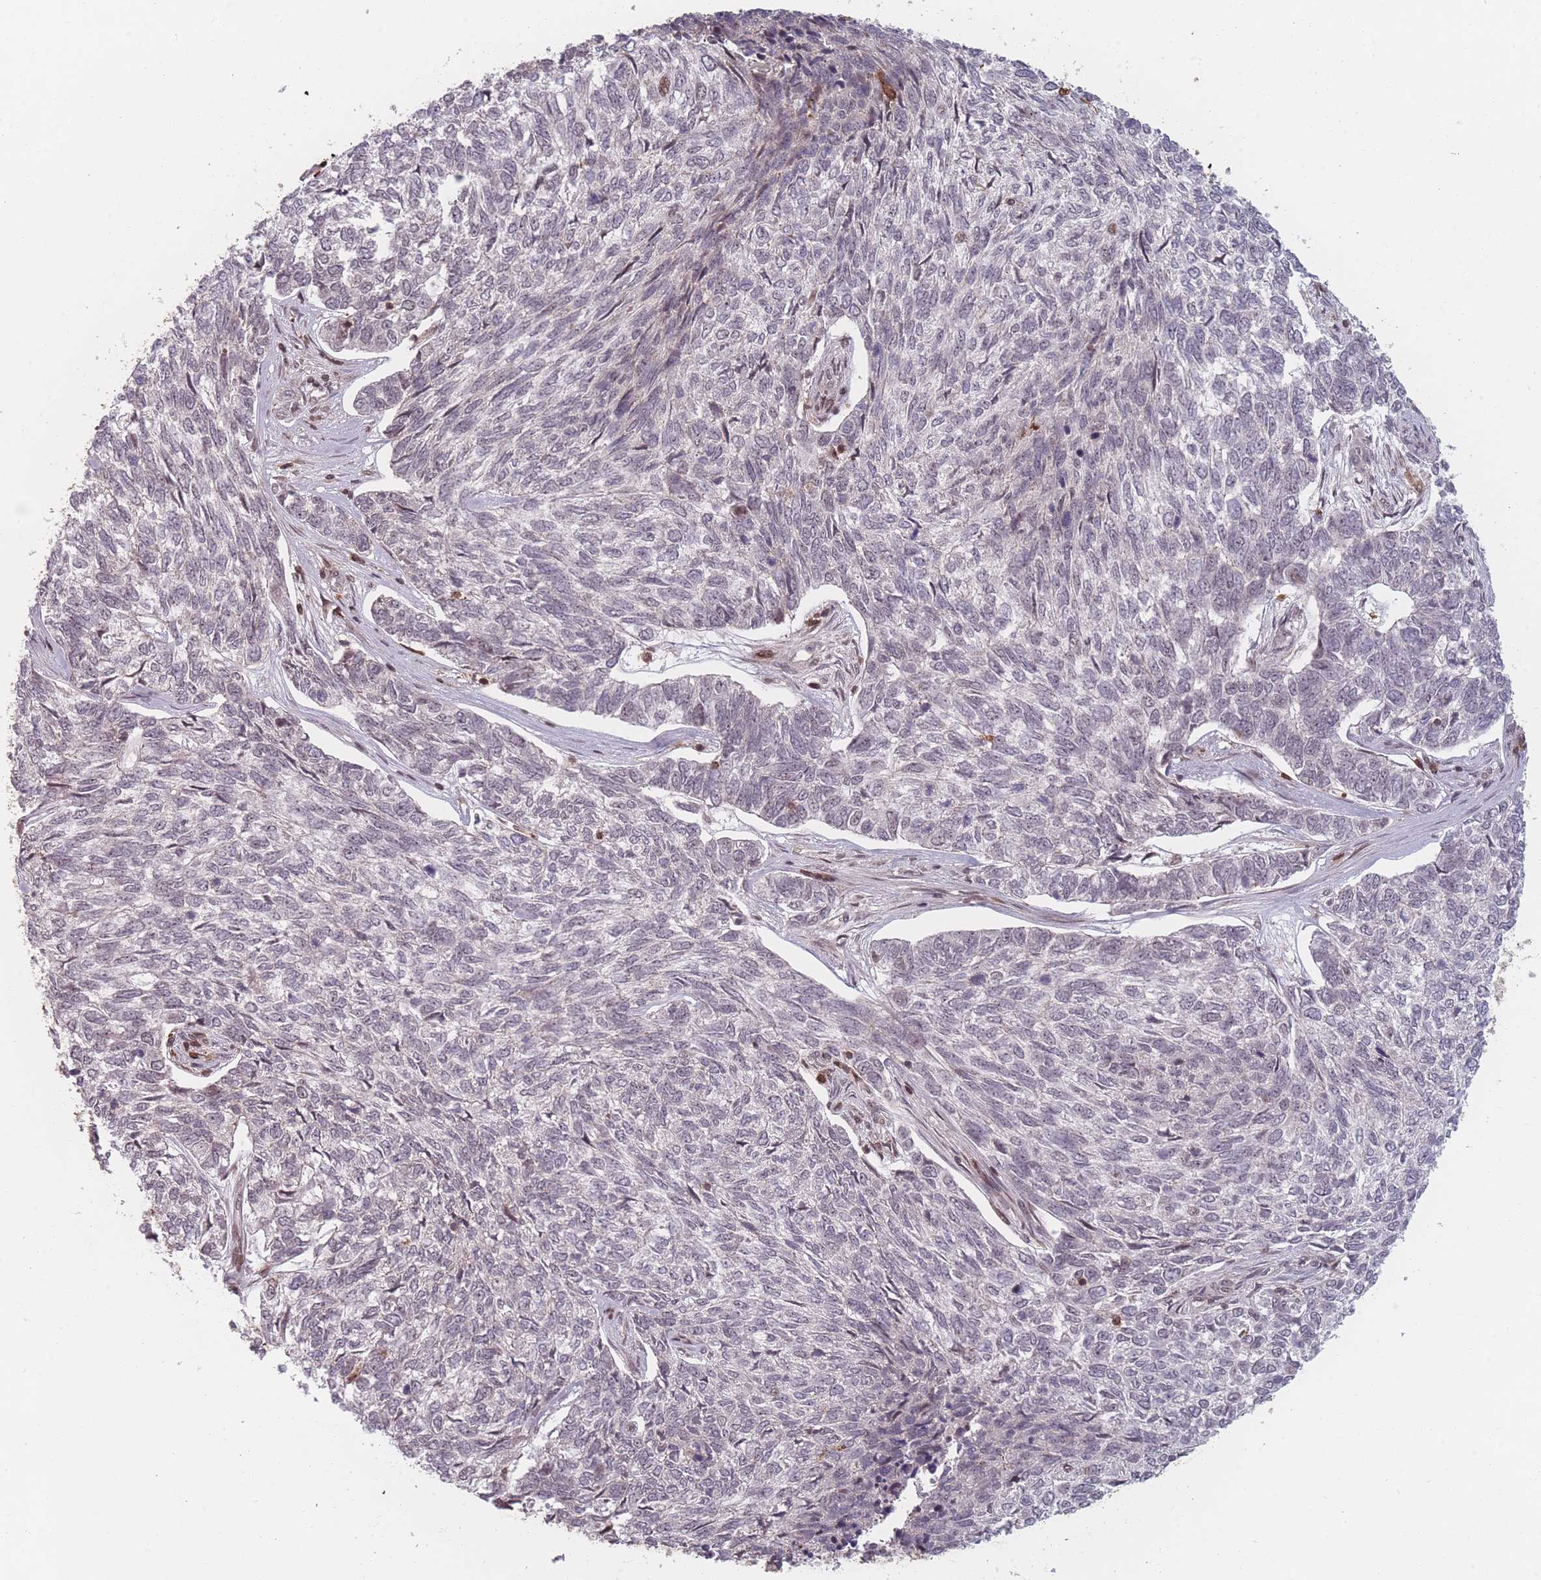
{"staining": {"intensity": "negative", "quantity": "none", "location": "none"}, "tissue": "skin cancer", "cell_type": "Tumor cells", "image_type": "cancer", "snomed": [{"axis": "morphology", "description": "Basal cell carcinoma"}, {"axis": "topography", "description": "Skin"}], "caption": "This histopathology image is of skin cancer (basal cell carcinoma) stained with immunohistochemistry to label a protein in brown with the nuclei are counter-stained blue. There is no positivity in tumor cells.", "gene": "WDR55", "patient": {"sex": "female", "age": 65}}